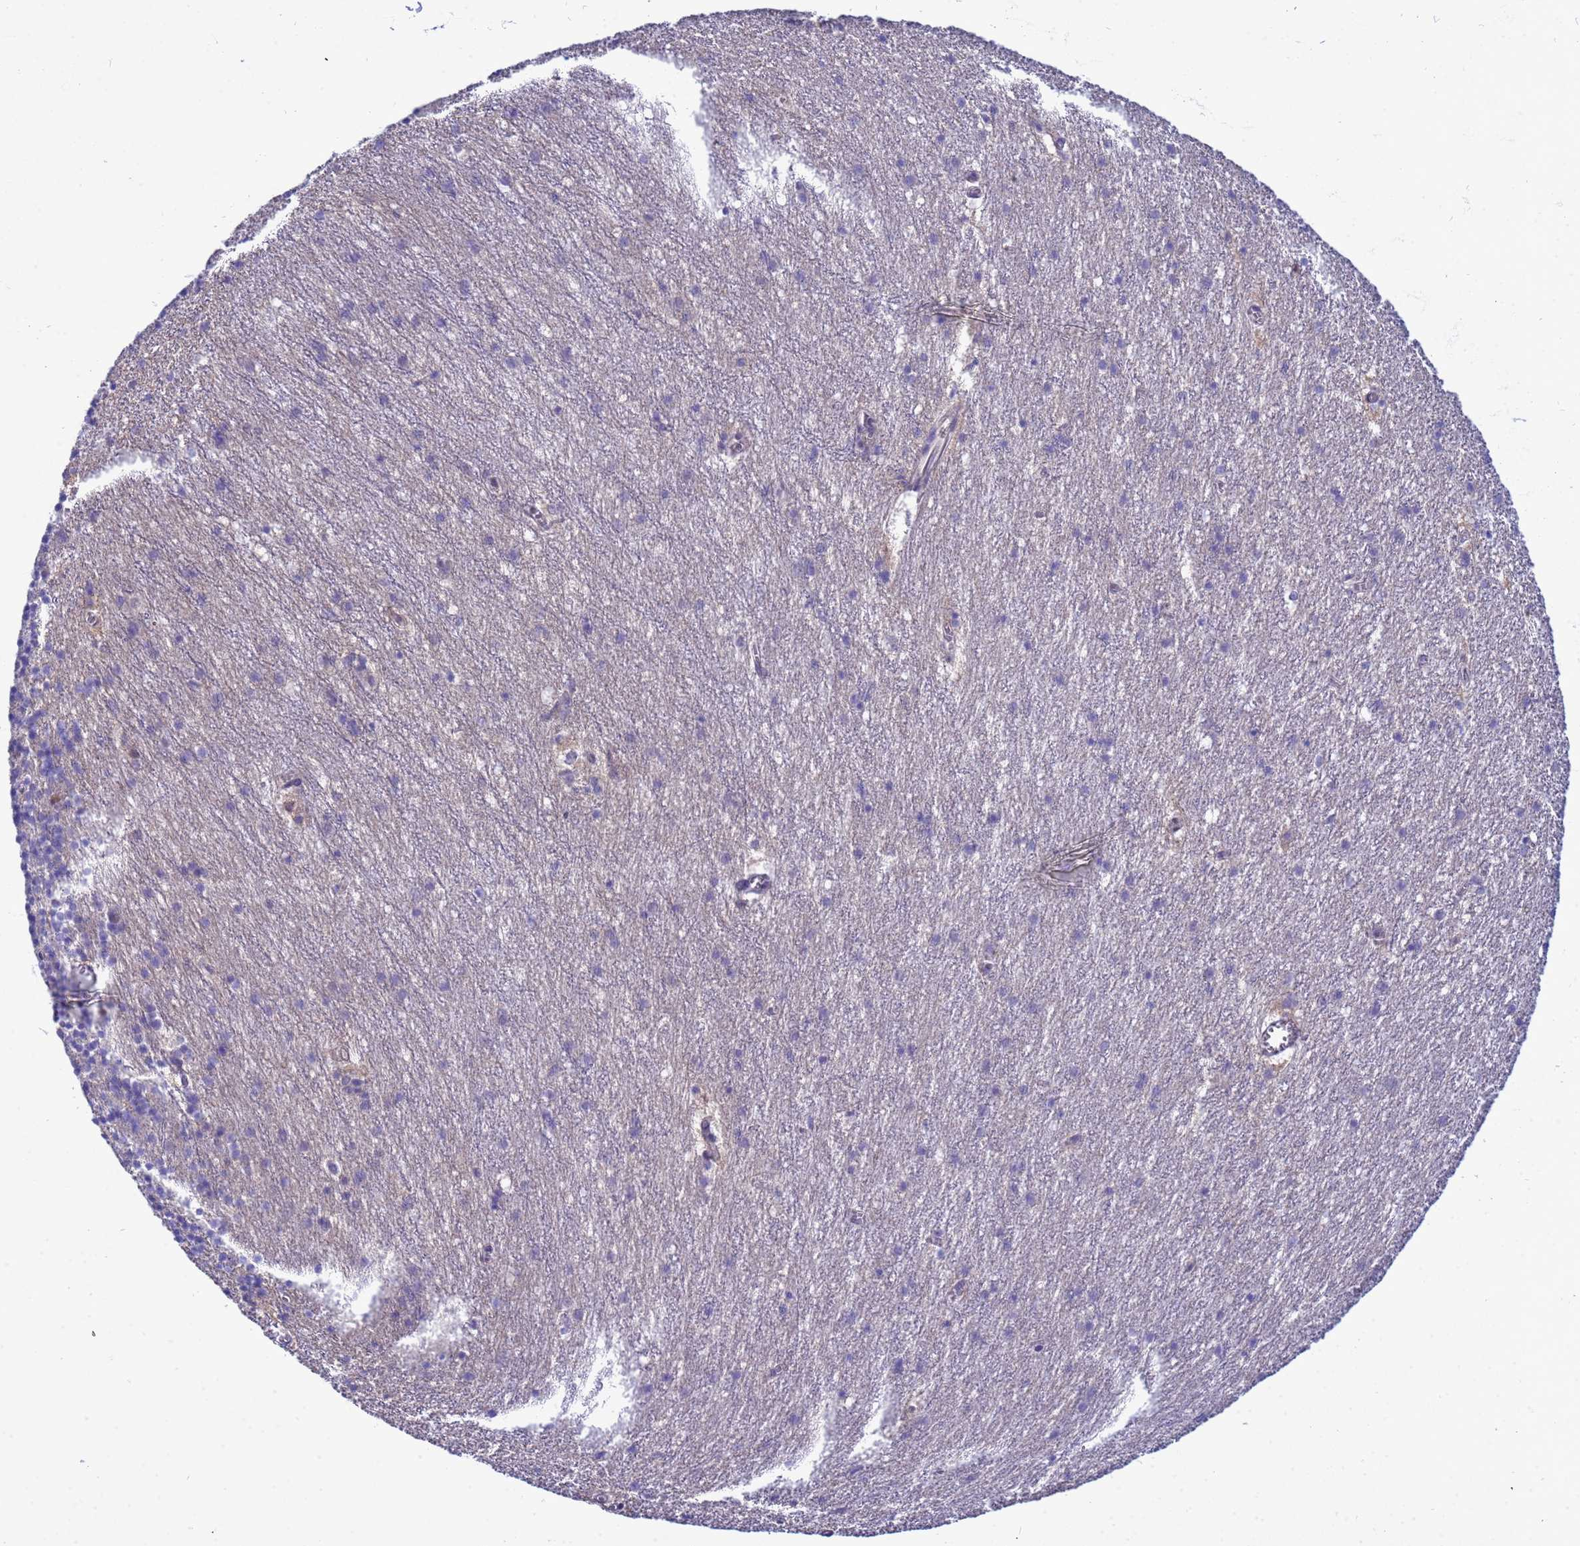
{"staining": {"intensity": "negative", "quantity": "none", "location": "none"}, "tissue": "cerebellum", "cell_type": "Cells in granular layer", "image_type": "normal", "snomed": [{"axis": "morphology", "description": "Normal tissue, NOS"}, {"axis": "topography", "description": "Cerebellum"}], "caption": "This is an IHC photomicrograph of normal cerebellum. There is no positivity in cells in granular layer.", "gene": "ELMOD2", "patient": {"sex": "male", "age": 54}}